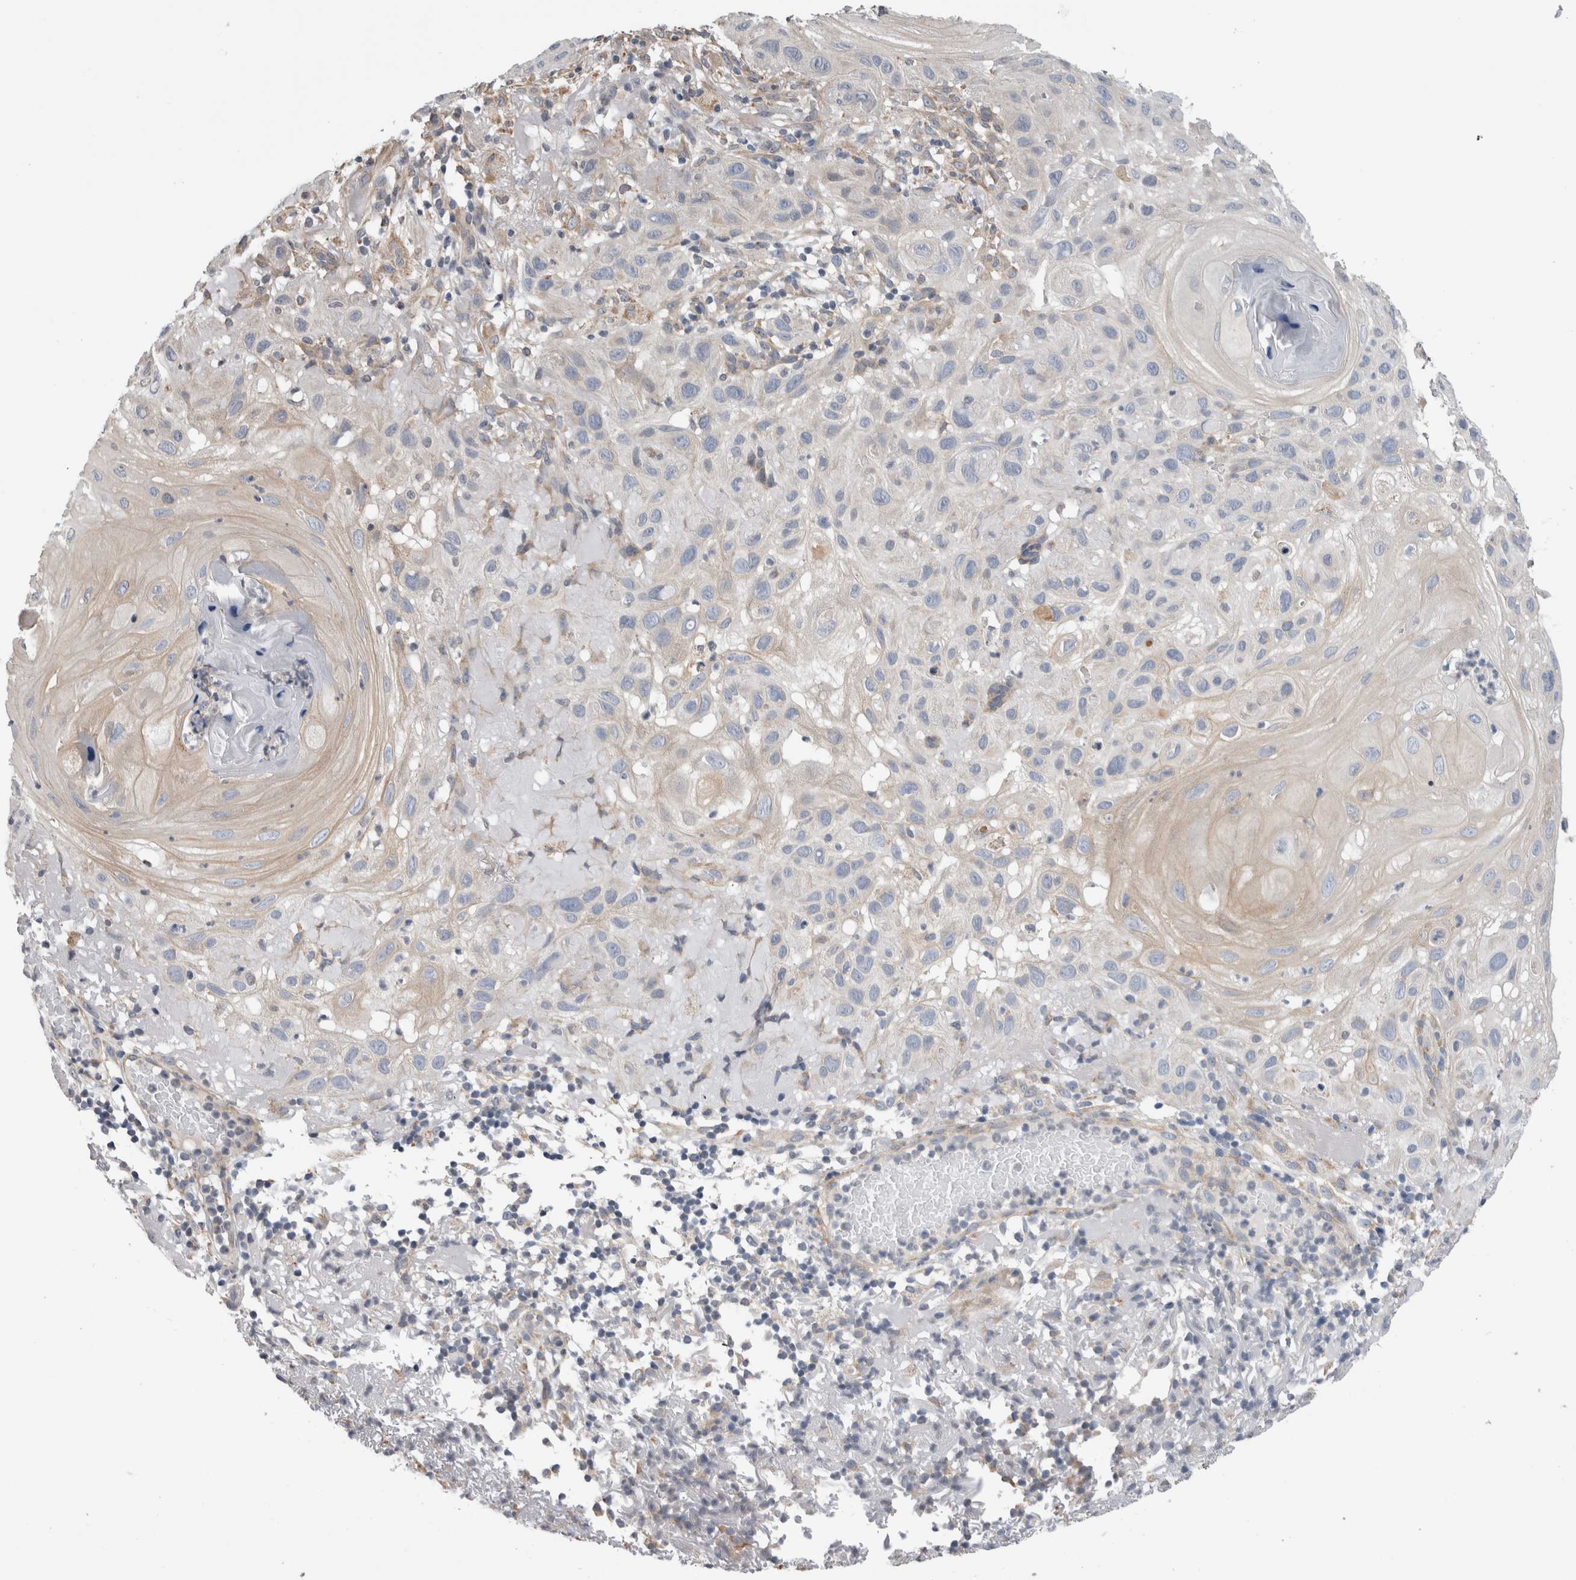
{"staining": {"intensity": "negative", "quantity": "none", "location": "none"}, "tissue": "skin cancer", "cell_type": "Tumor cells", "image_type": "cancer", "snomed": [{"axis": "morphology", "description": "Squamous cell carcinoma, NOS"}, {"axis": "topography", "description": "Skin"}], "caption": "This is a micrograph of IHC staining of skin cancer (squamous cell carcinoma), which shows no staining in tumor cells. (Brightfield microscopy of DAB (3,3'-diaminobenzidine) immunohistochemistry at high magnification).", "gene": "SMAP2", "patient": {"sex": "female", "age": 96}}